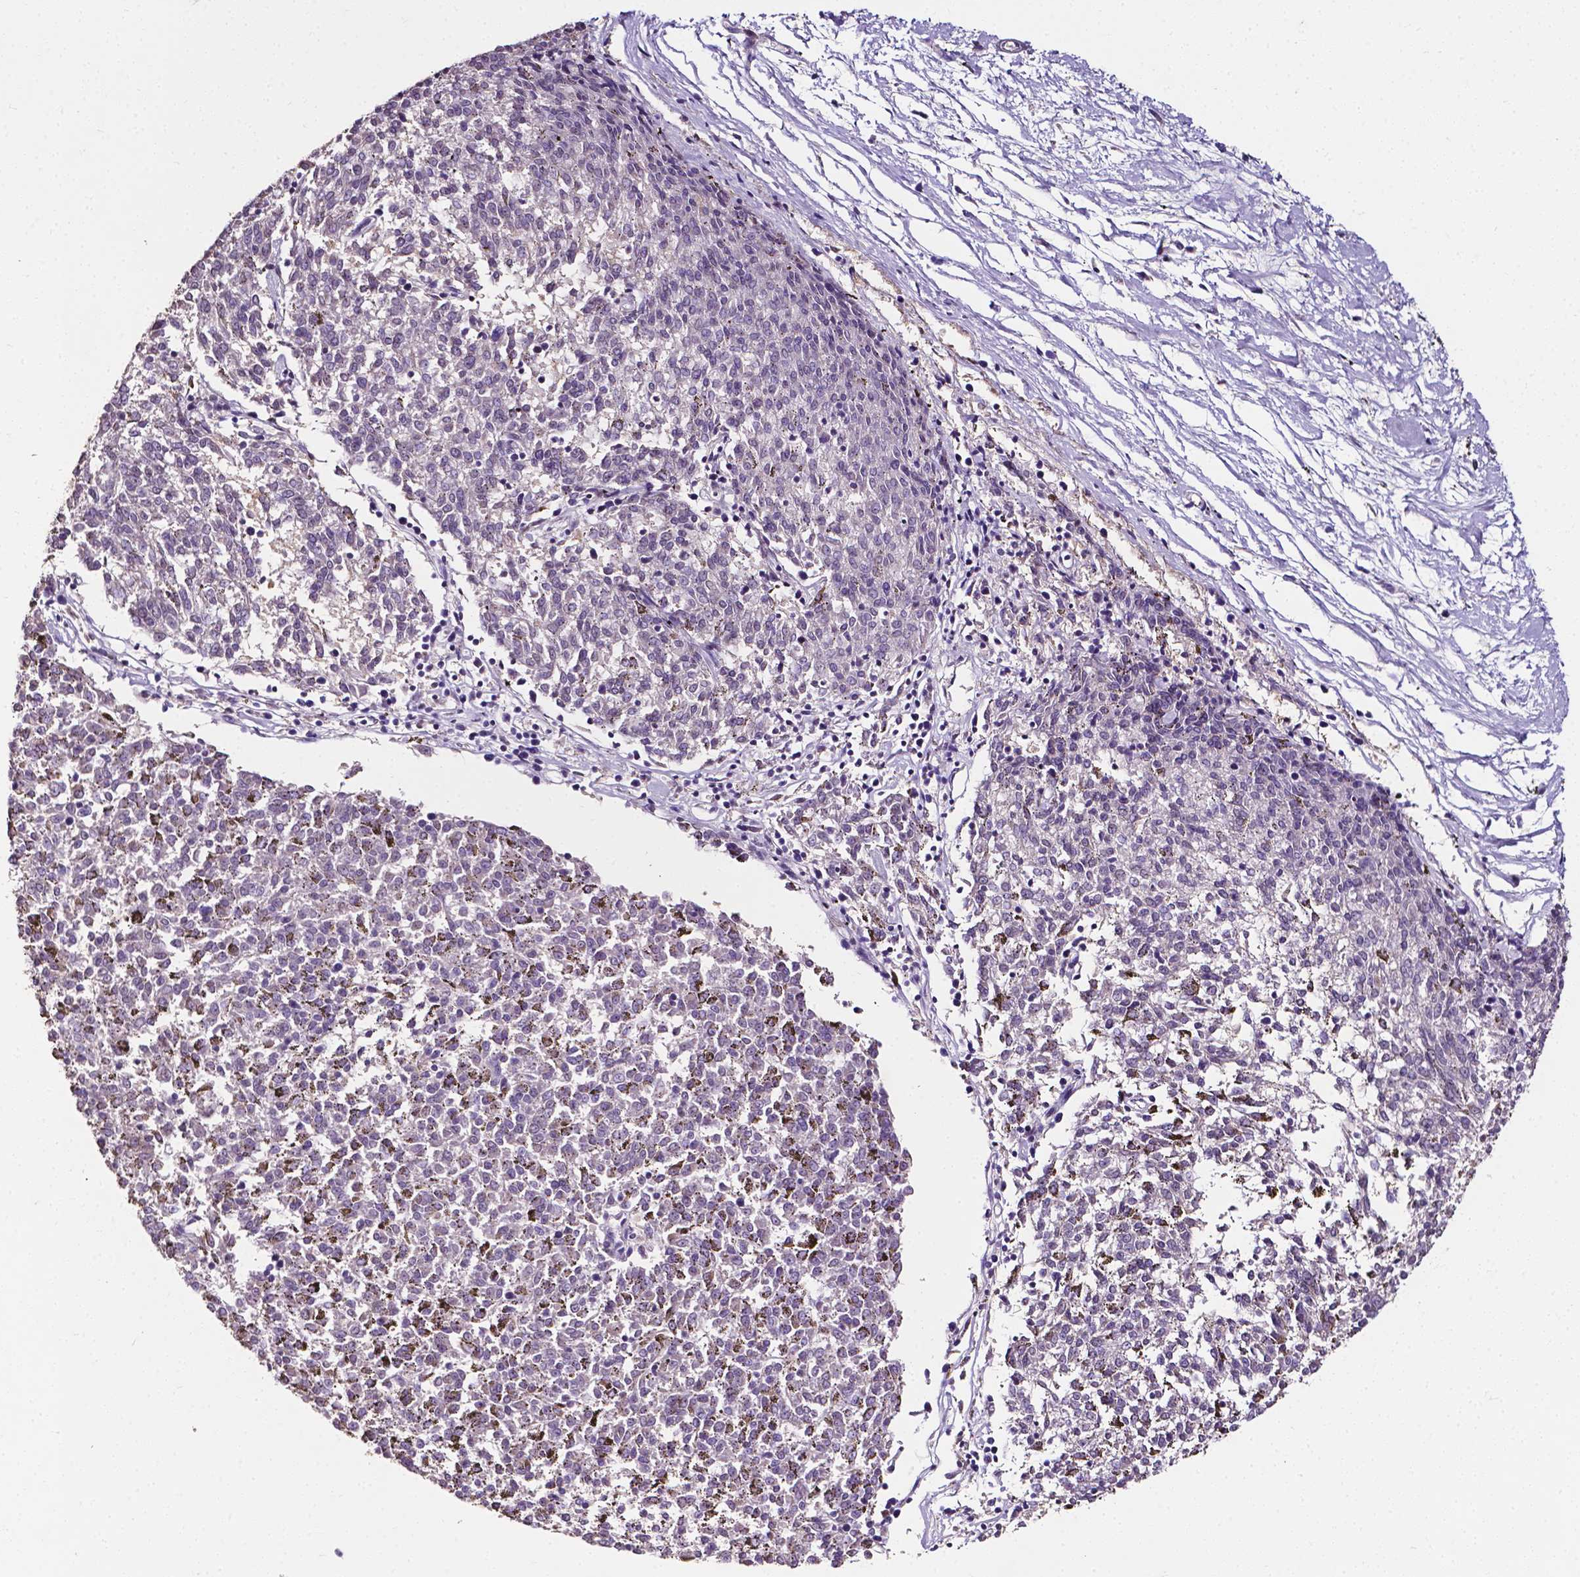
{"staining": {"intensity": "negative", "quantity": "none", "location": "none"}, "tissue": "melanoma", "cell_type": "Tumor cells", "image_type": "cancer", "snomed": [{"axis": "morphology", "description": "Malignant melanoma, NOS"}, {"axis": "topography", "description": "Skin"}], "caption": "Immunohistochemistry micrograph of neoplastic tissue: malignant melanoma stained with DAB shows no significant protein staining in tumor cells. (Stains: DAB immunohistochemistry with hematoxylin counter stain, Microscopy: brightfield microscopy at high magnification).", "gene": "PSAT1", "patient": {"sex": "female", "age": 72}}